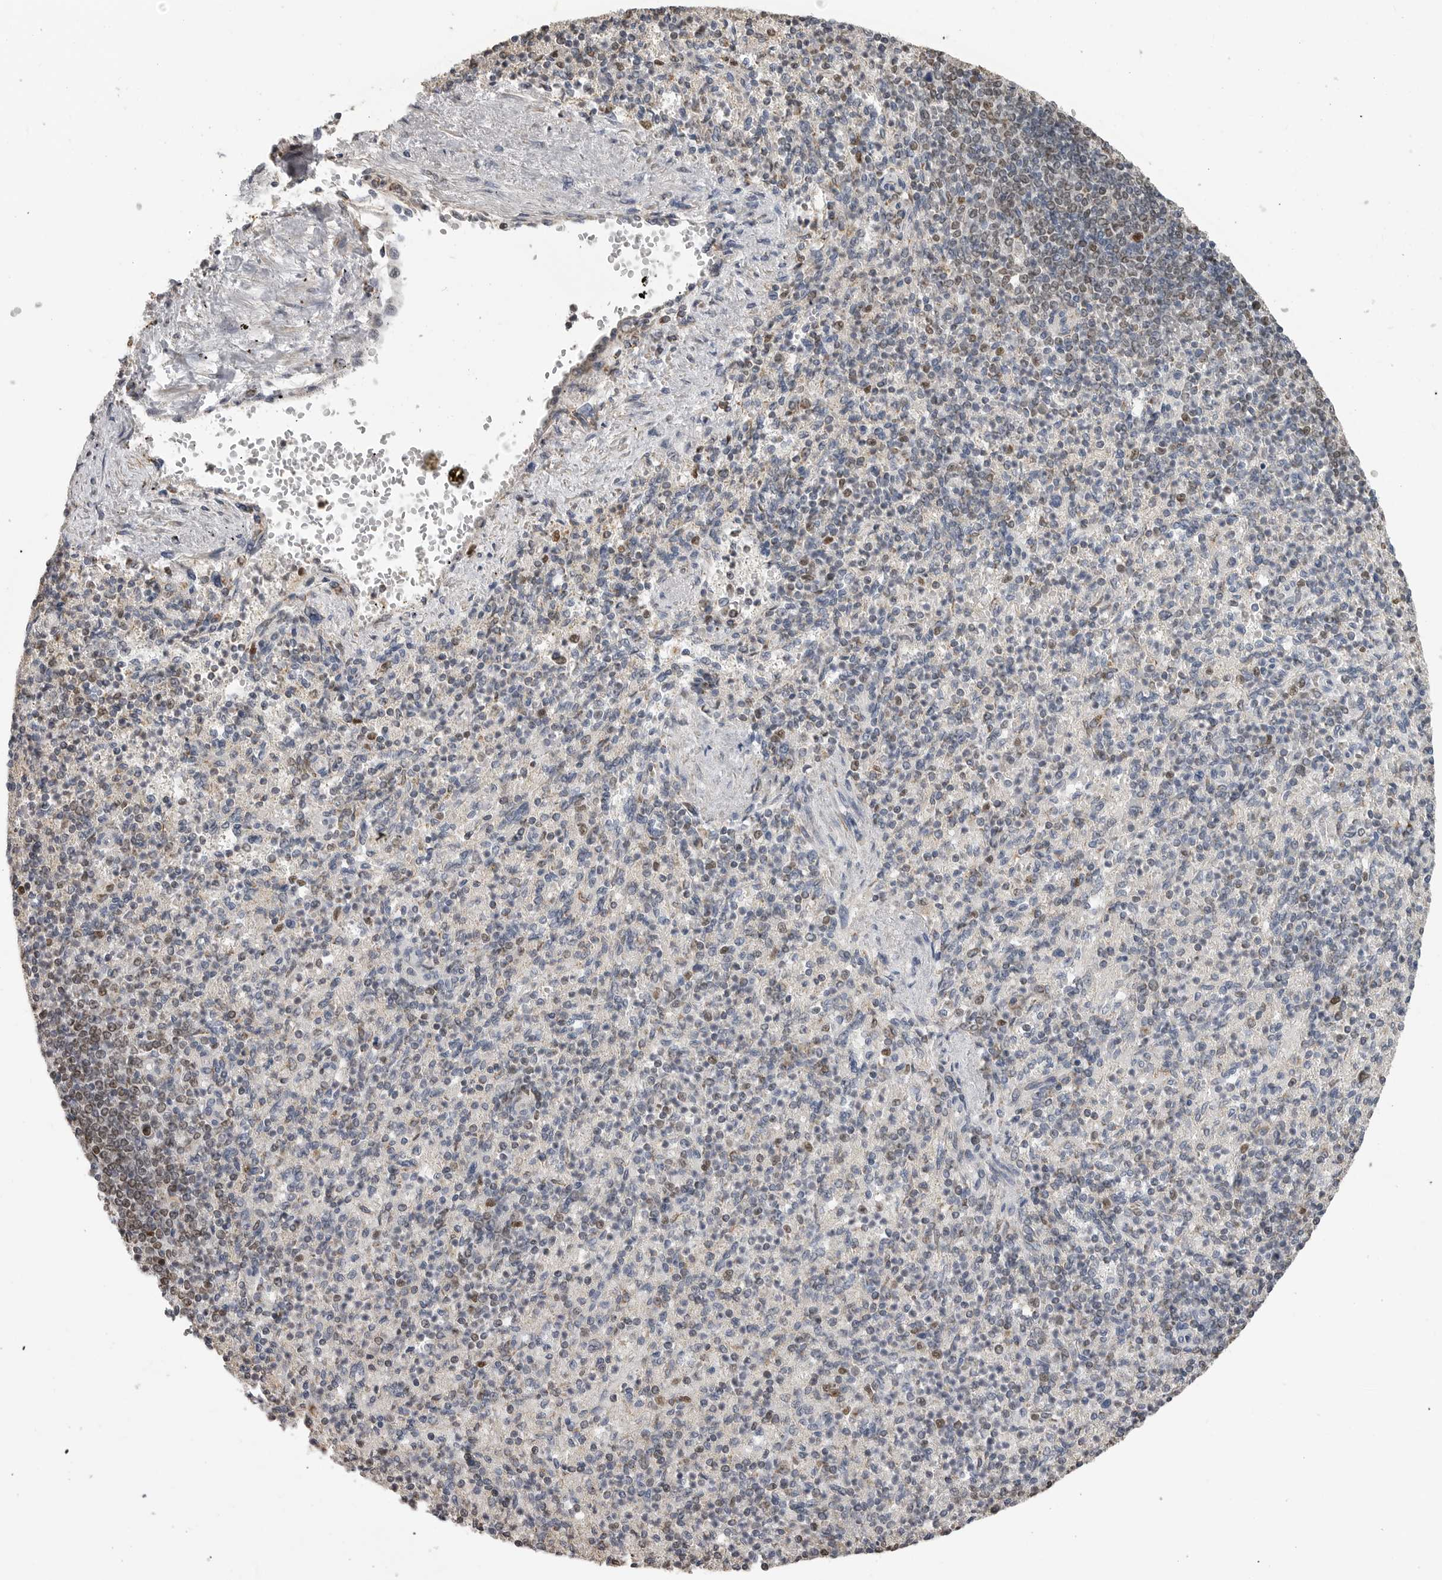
{"staining": {"intensity": "weak", "quantity": "<25%", "location": "nuclear"}, "tissue": "spleen", "cell_type": "Cells in red pulp", "image_type": "normal", "snomed": [{"axis": "morphology", "description": "Normal tissue, NOS"}, {"axis": "topography", "description": "Spleen"}], "caption": "Image shows no protein staining in cells in red pulp of normal spleen.", "gene": "SMARCC1", "patient": {"sex": "female", "age": 74}}